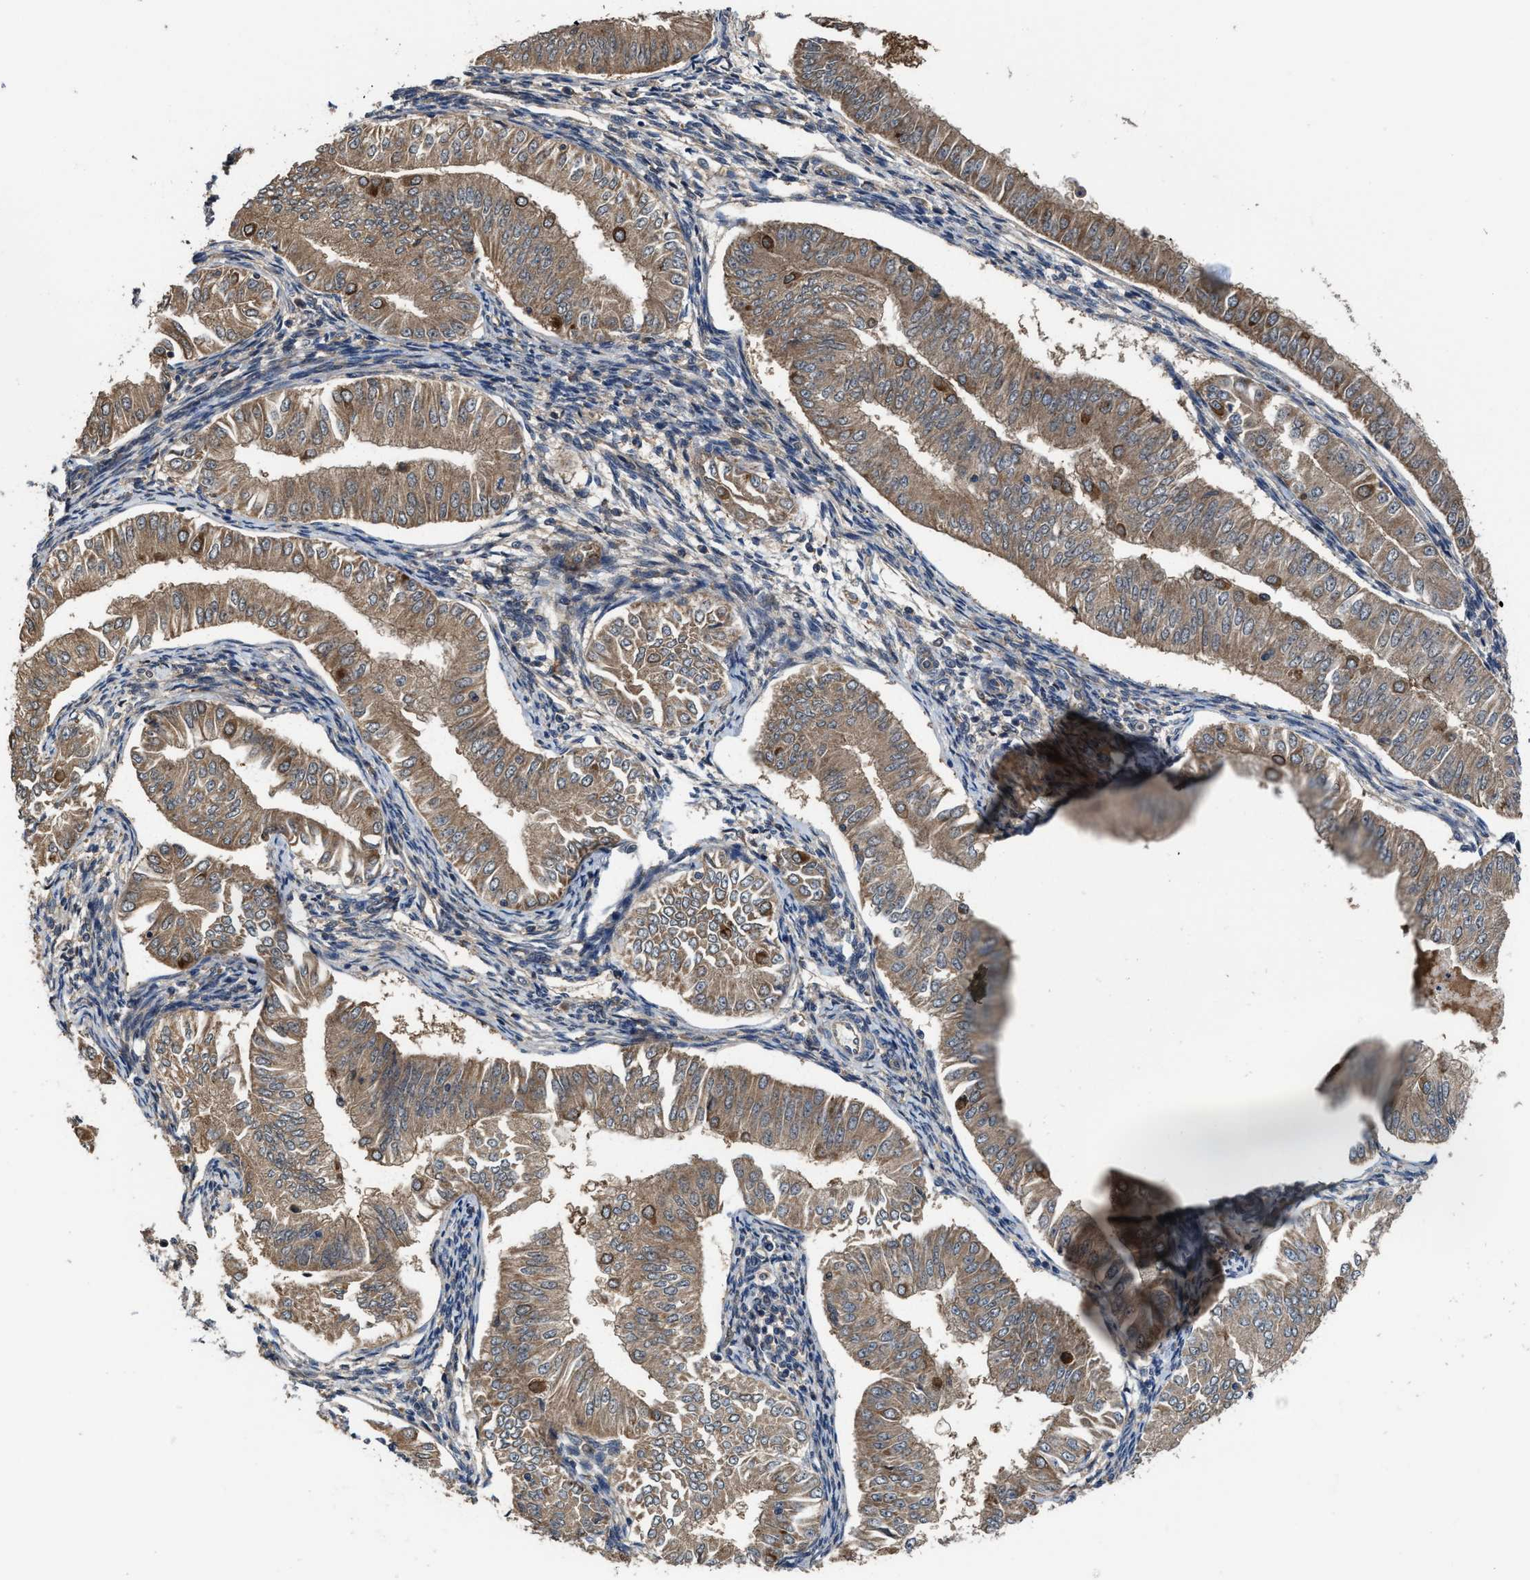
{"staining": {"intensity": "moderate", "quantity": ">75%", "location": "cytoplasmic/membranous"}, "tissue": "endometrial cancer", "cell_type": "Tumor cells", "image_type": "cancer", "snomed": [{"axis": "morphology", "description": "Normal tissue, NOS"}, {"axis": "morphology", "description": "Adenocarcinoma, NOS"}, {"axis": "topography", "description": "Endometrium"}], "caption": "A medium amount of moderate cytoplasmic/membranous positivity is identified in about >75% of tumor cells in endometrial cancer tissue. (brown staining indicates protein expression, while blue staining denotes nuclei).", "gene": "ZNF20", "patient": {"sex": "female", "age": 53}}